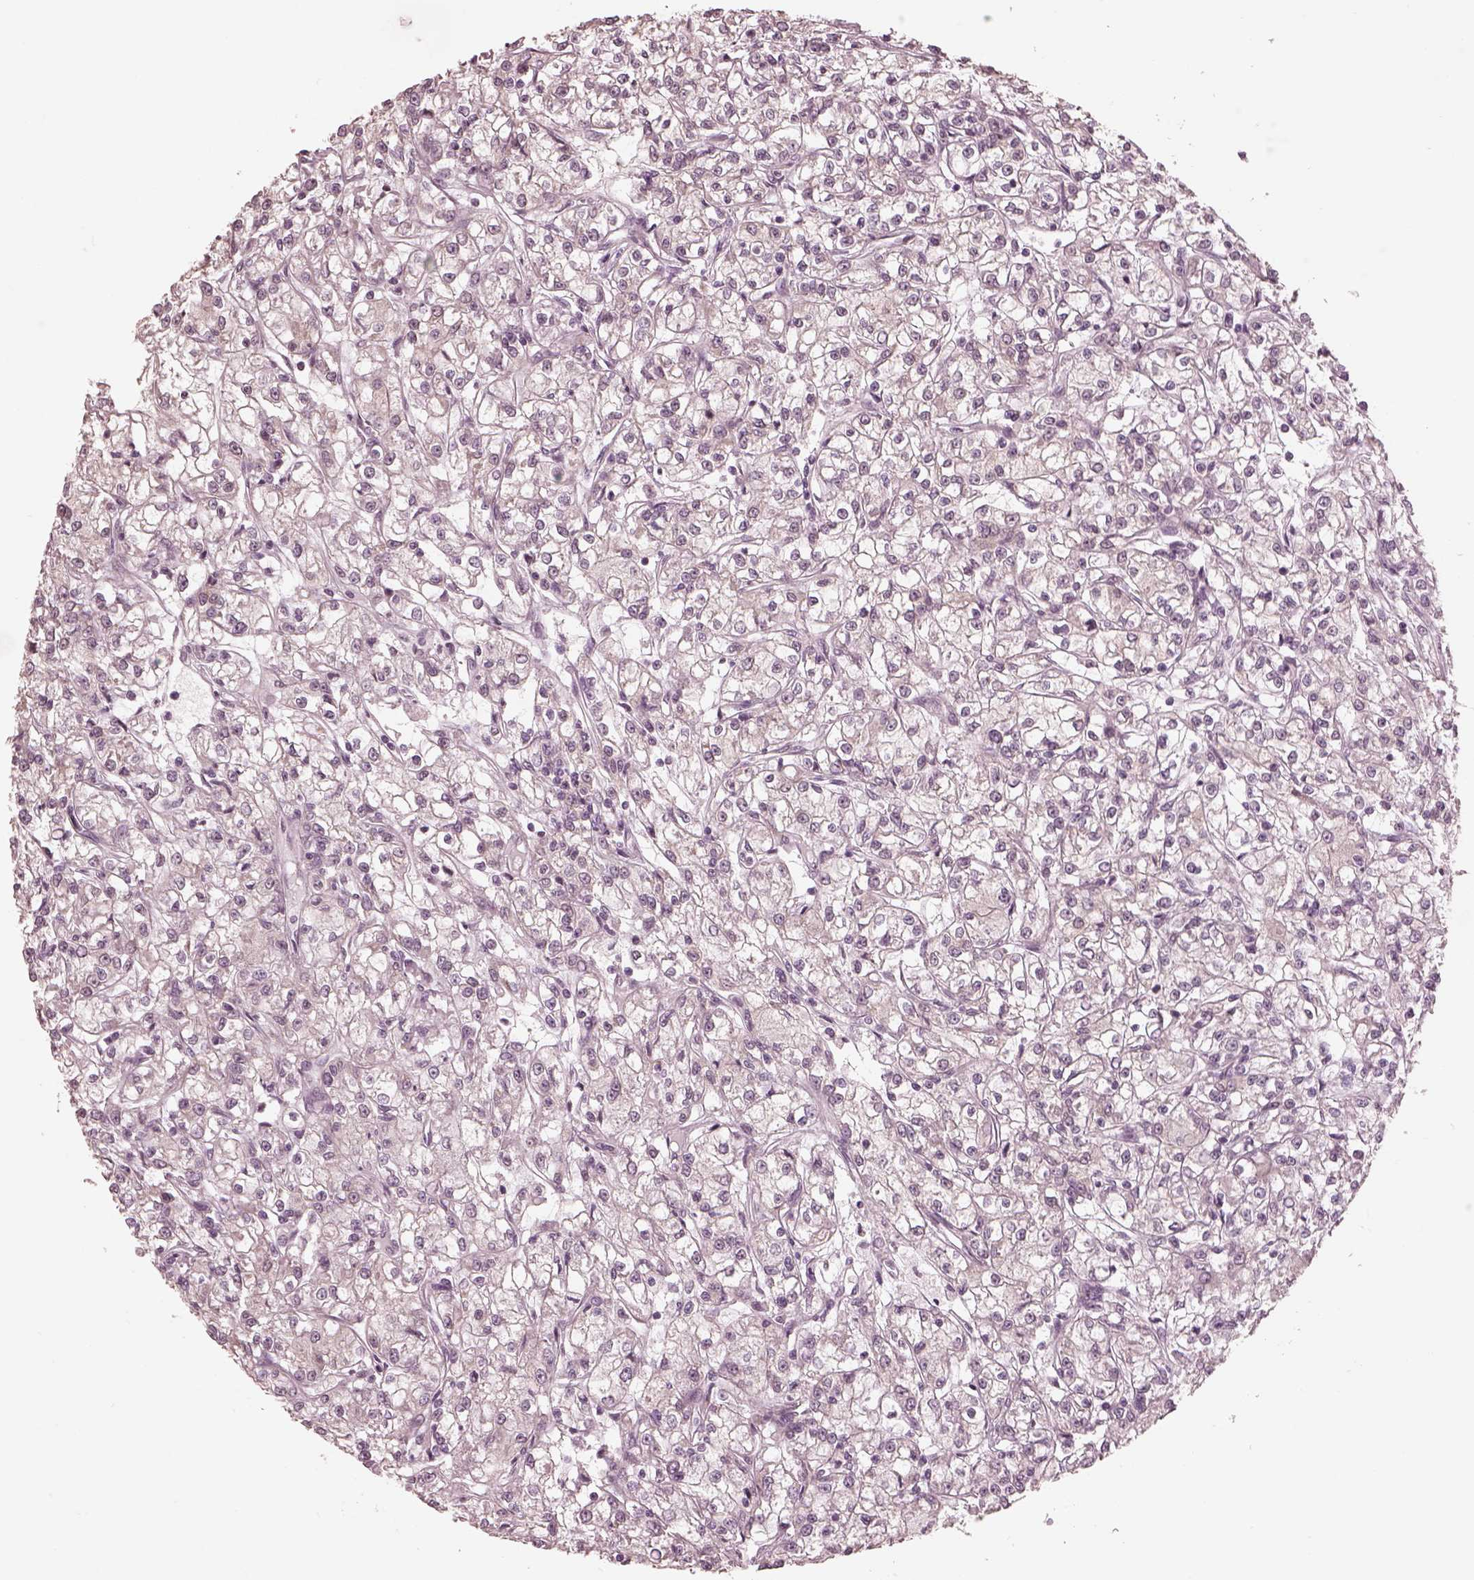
{"staining": {"intensity": "negative", "quantity": "none", "location": "none"}, "tissue": "renal cancer", "cell_type": "Tumor cells", "image_type": "cancer", "snomed": [{"axis": "morphology", "description": "Adenocarcinoma, NOS"}, {"axis": "topography", "description": "Kidney"}], "caption": "Tumor cells show no significant protein positivity in renal cancer (adenocarcinoma).", "gene": "IQCB1", "patient": {"sex": "female", "age": 59}}